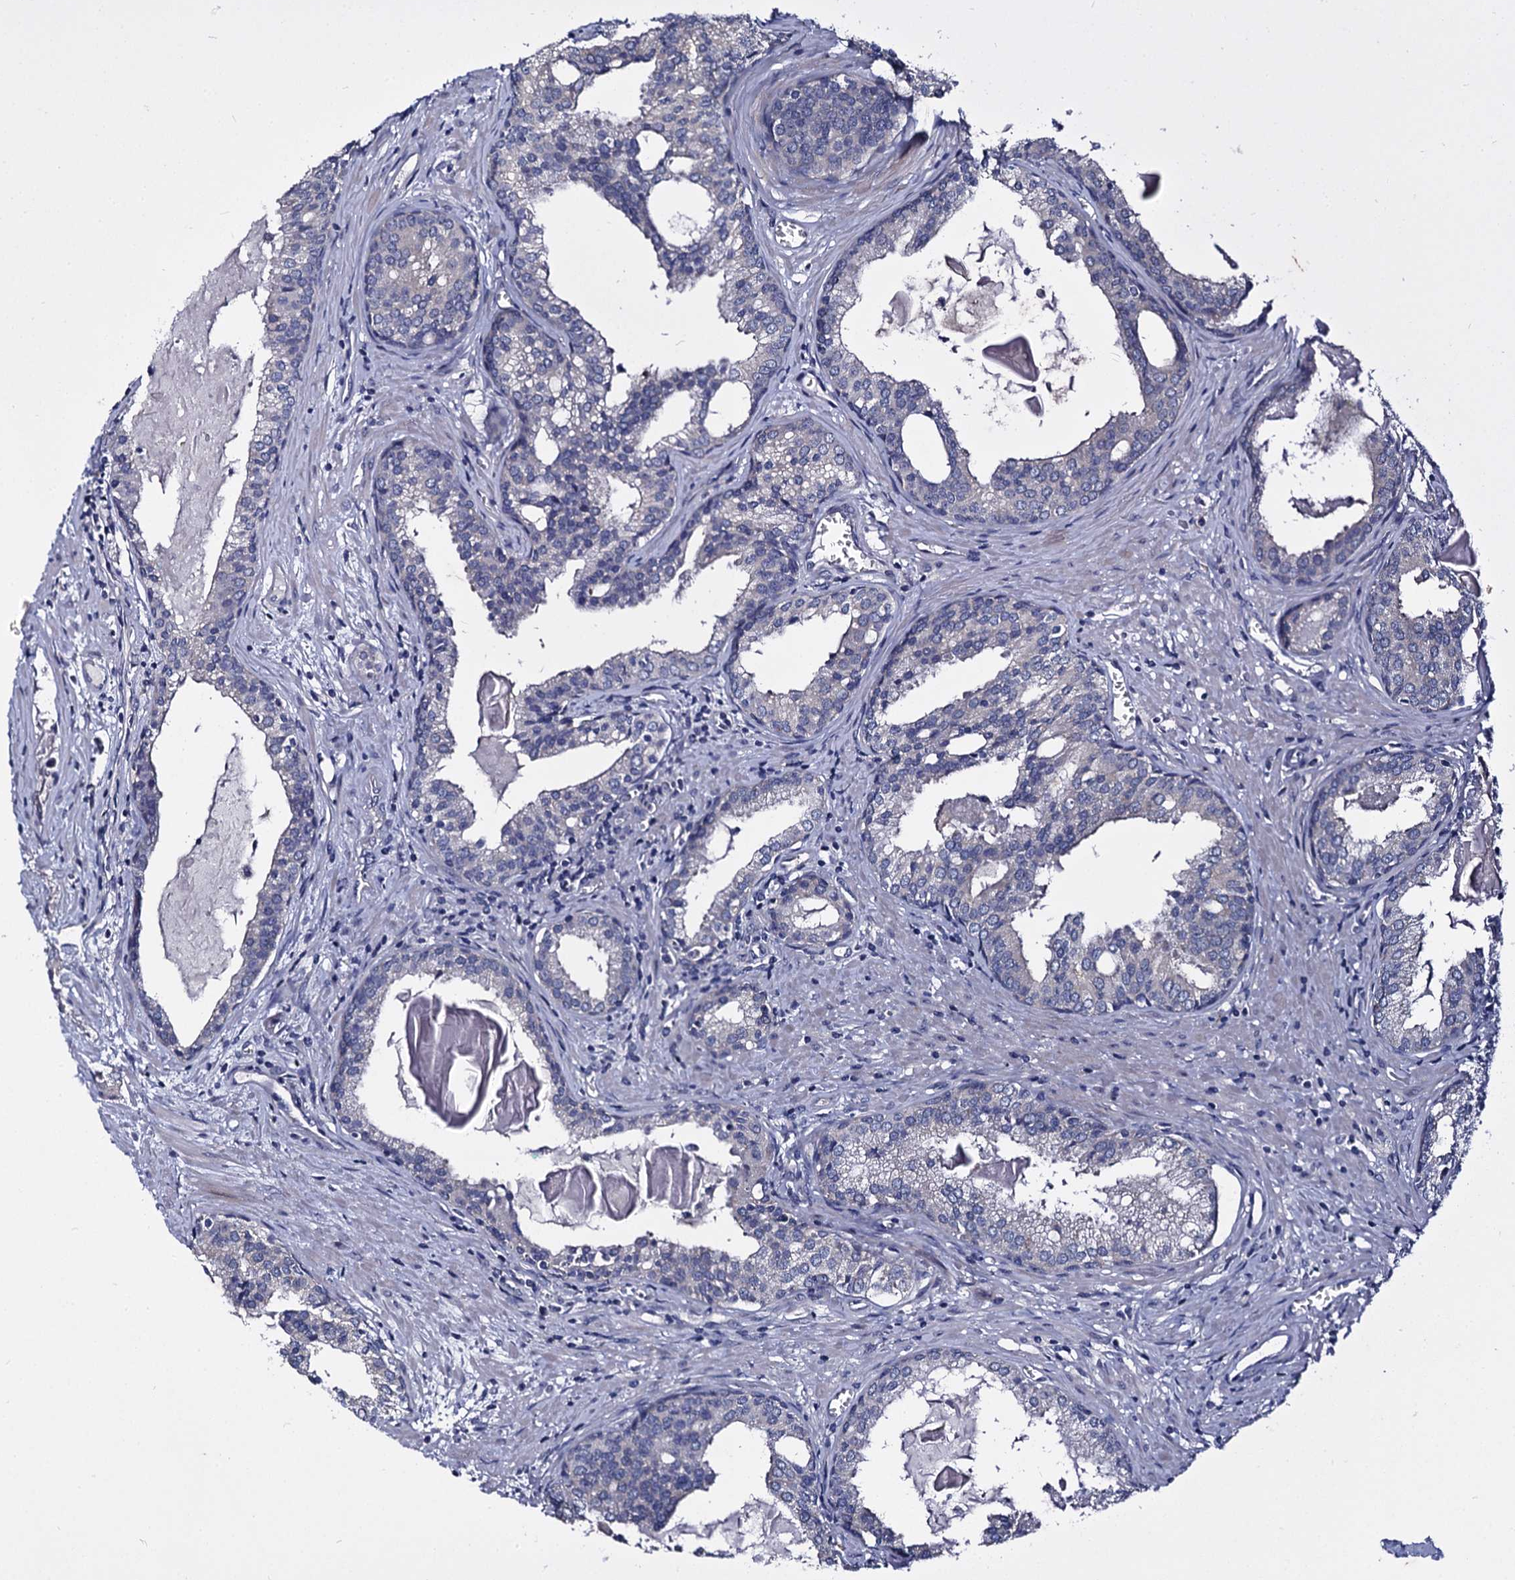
{"staining": {"intensity": "negative", "quantity": "none", "location": "none"}, "tissue": "prostate cancer", "cell_type": "Tumor cells", "image_type": "cancer", "snomed": [{"axis": "morphology", "description": "Adenocarcinoma, High grade"}, {"axis": "topography", "description": "Prostate"}], "caption": "Protein analysis of prostate high-grade adenocarcinoma reveals no significant expression in tumor cells.", "gene": "PANX2", "patient": {"sex": "male", "age": 68}}